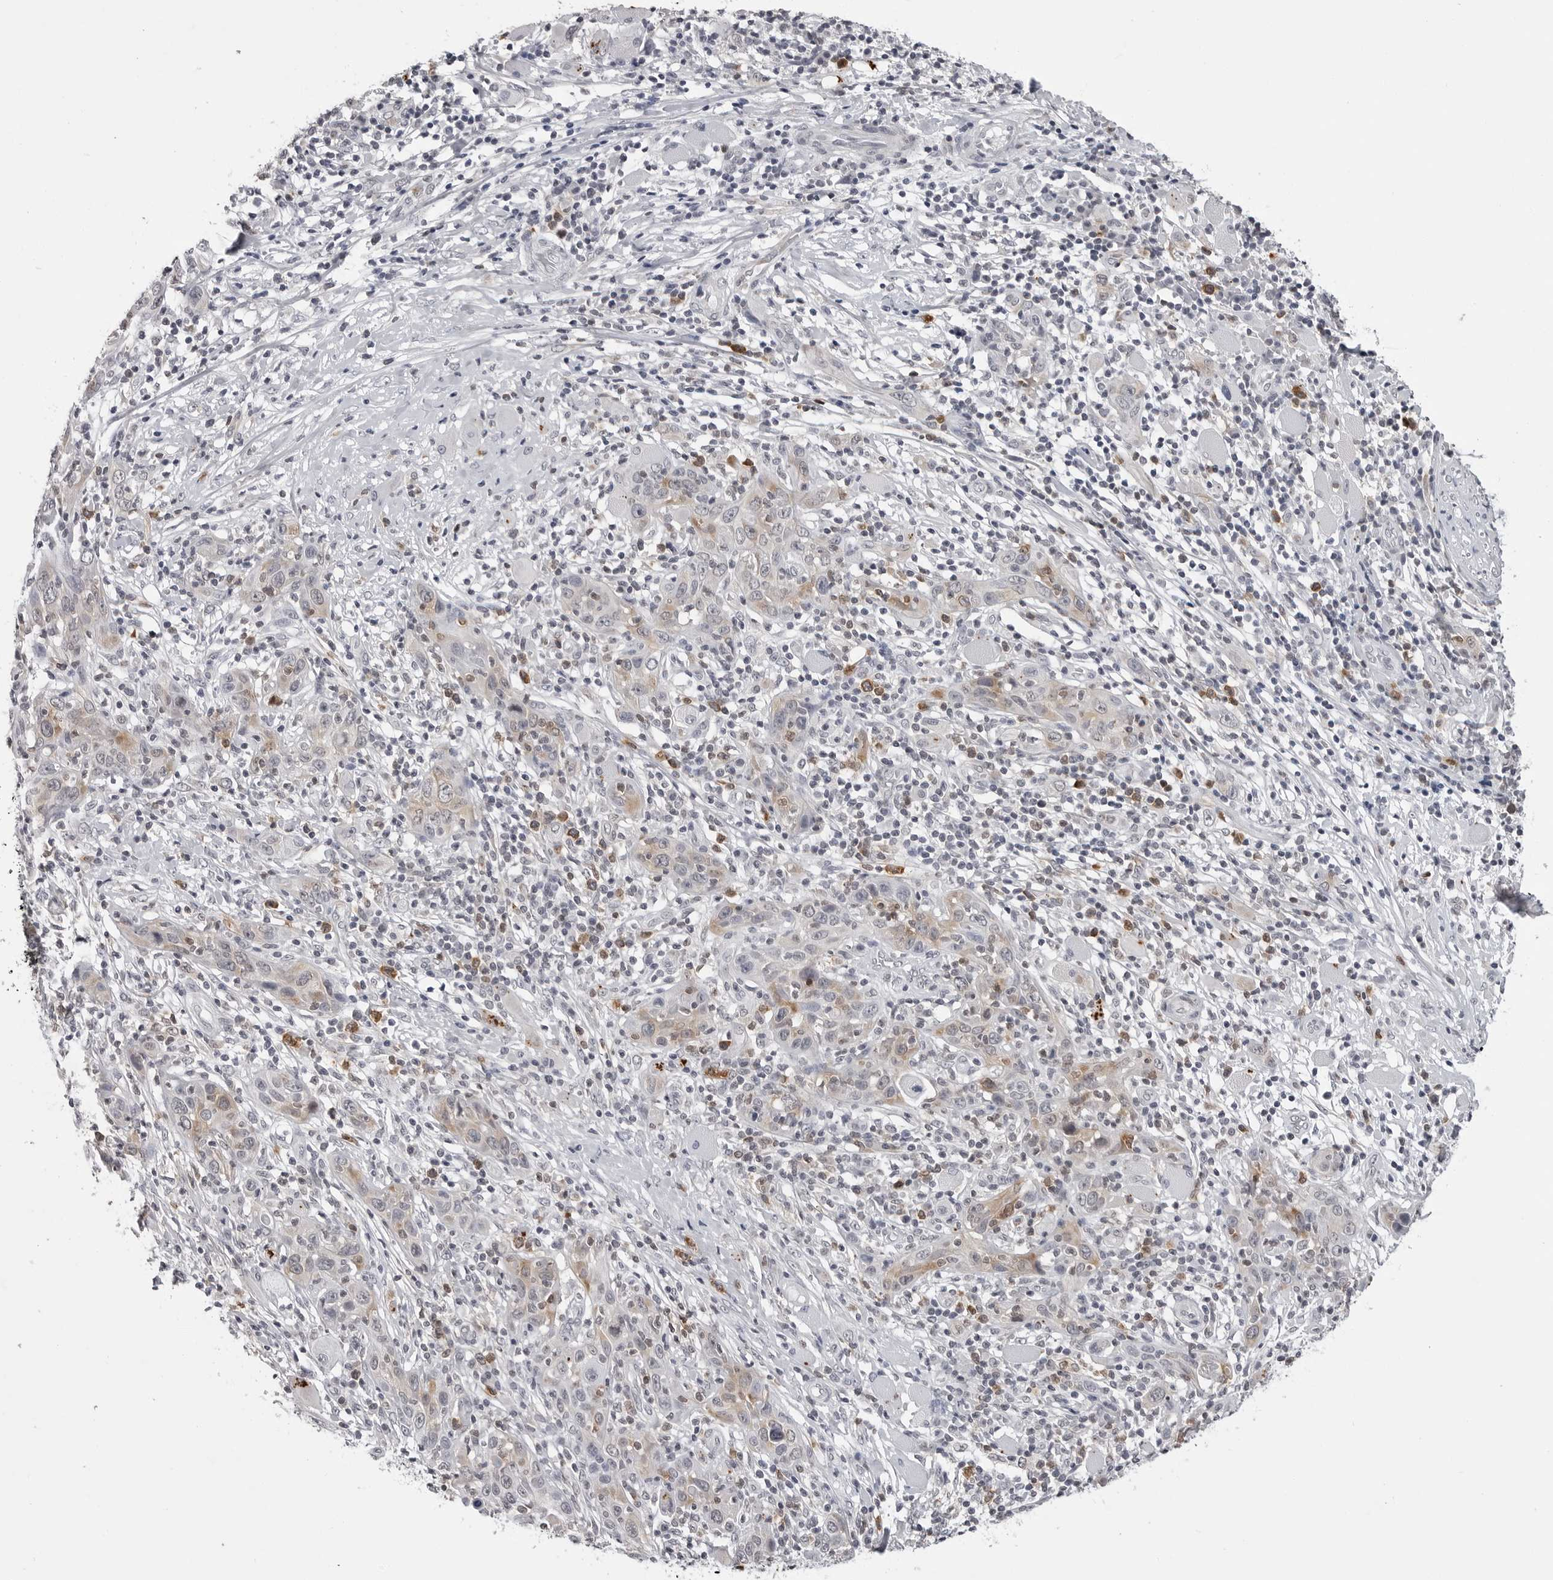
{"staining": {"intensity": "weak", "quantity": "25%-75%", "location": "cytoplasmic/membranous"}, "tissue": "skin cancer", "cell_type": "Tumor cells", "image_type": "cancer", "snomed": [{"axis": "morphology", "description": "Squamous cell carcinoma, NOS"}, {"axis": "topography", "description": "Skin"}], "caption": "Immunohistochemical staining of skin cancer shows low levels of weak cytoplasmic/membranous positivity in approximately 25%-75% of tumor cells. The staining was performed using DAB to visualize the protein expression in brown, while the nuclei were stained in blue with hematoxylin (Magnification: 20x).", "gene": "RRM1", "patient": {"sex": "female", "age": 88}}